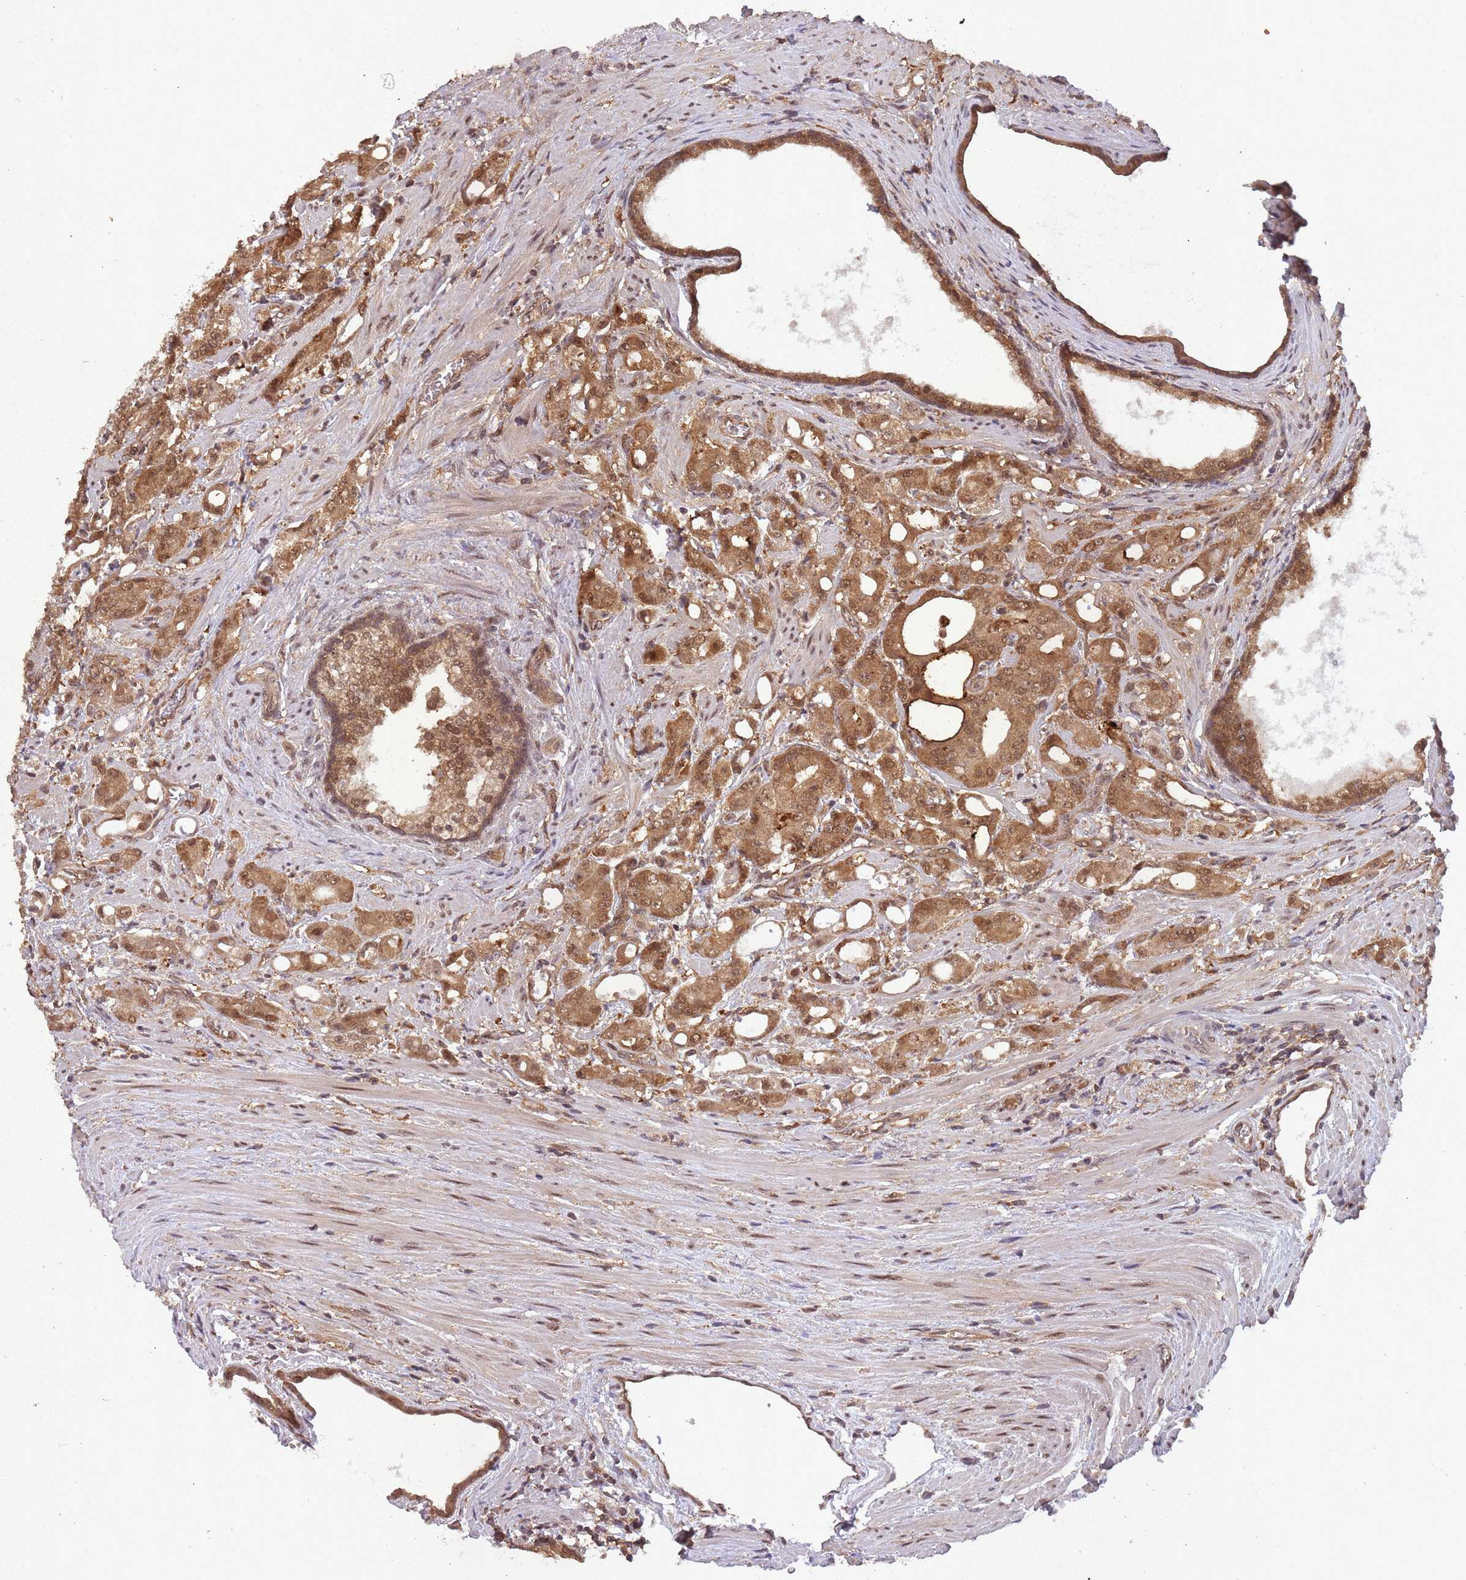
{"staining": {"intensity": "moderate", "quantity": ">75%", "location": "cytoplasmic/membranous,nuclear"}, "tissue": "prostate cancer", "cell_type": "Tumor cells", "image_type": "cancer", "snomed": [{"axis": "morphology", "description": "Adenocarcinoma, High grade"}, {"axis": "topography", "description": "Prostate"}], "caption": "The micrograph reveals immunohistochemical staining of prostate cancer (high-grade adenocarcinoma). There is moderate cytoplasmic/membranous and nuclear expression is seen in approximately >75% of tumor cells.", "gene": "PPP6R3", "patient": {"sex": "male", "age": 69}}